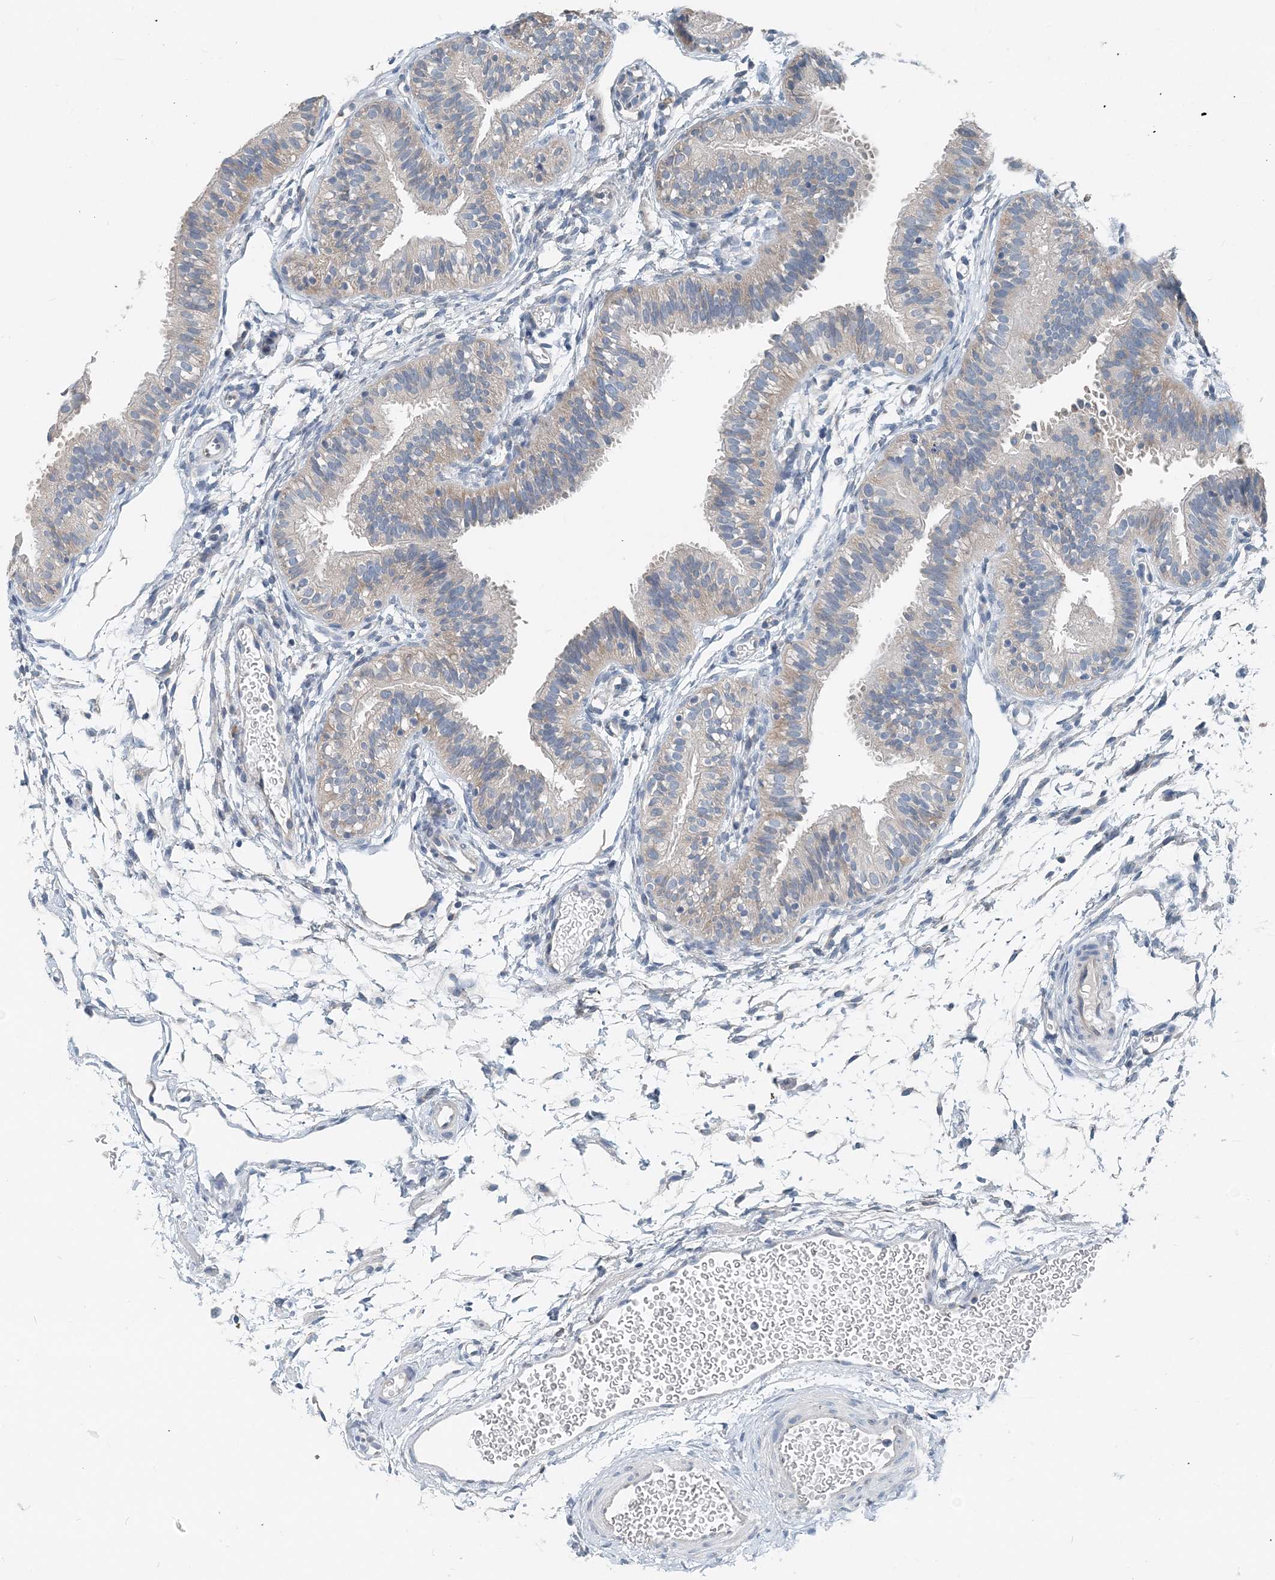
{"staining": {"intensity": "negative", "quantity": "none", "location": "none"}, "tissue": "fallopian tube", "cell_type": "Glandular cells", "image_type": "normal", "snomed": [{"axis": "morphology", "description": "Normal tissue, NOS"}, {"axis": "topography", "description": "Fallopian tube"}], "caption": "Photomicrograph shows no protein positivity in glandular cells of normal fallopian tube.", "gene": "EEF1A2", "patient": {"sex": "female", "age": 35}}